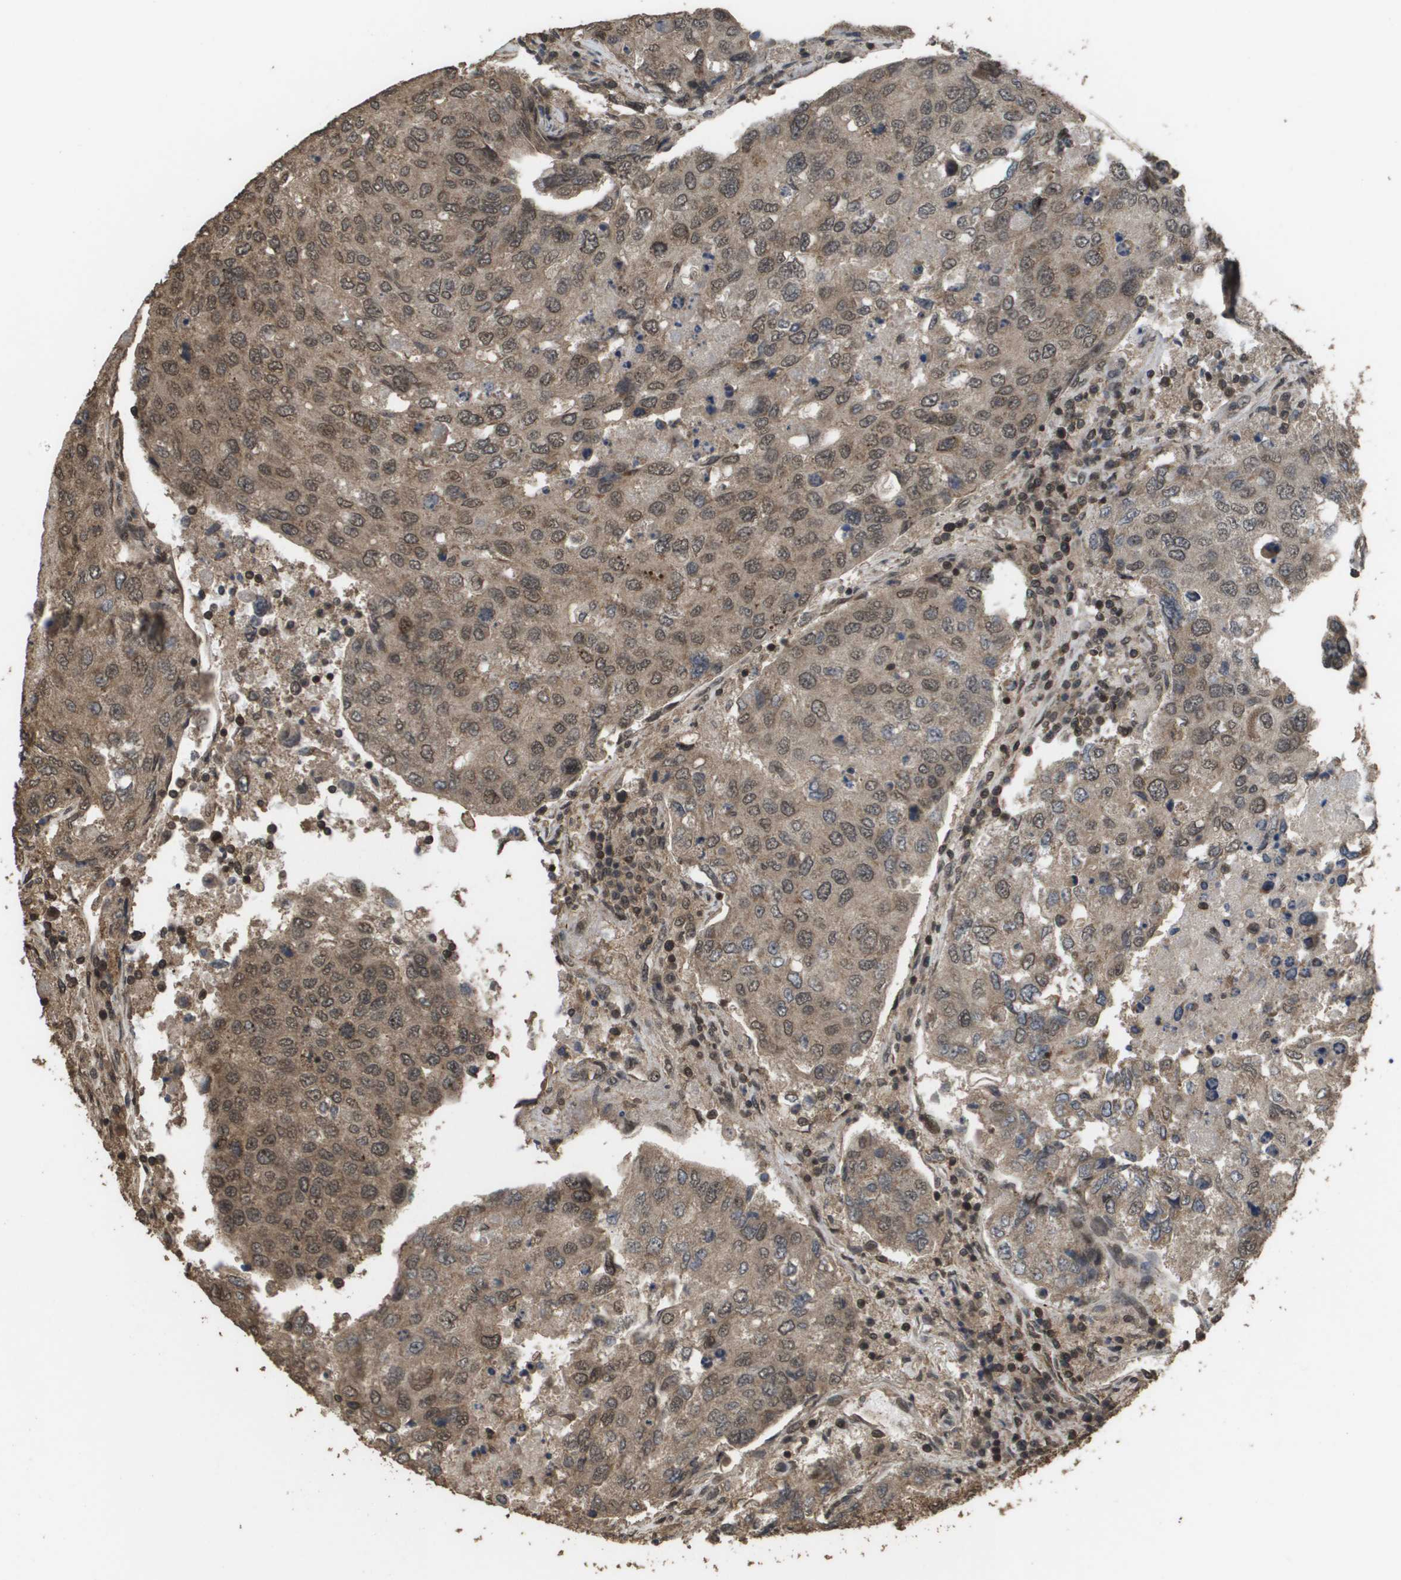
{"staining": {"intensity": "moderate", "quantity": ">75%", "location": "cytoplasmic/membranous,nuclear"}, "tissue": "urothelial cancer", "cell_type": "Tumor cells", "image_type": "cancer", "snomed": [{"axis": "morphology", "description": "Urothelial carcinoma, High grade"}, {"axis": "topography", "description": "Lymph node"}, {"axis": "topography", "description": "Urinary bladder"}], "caption": "A brown stain labels moderate cytoplasmic/membranous and nuclear staining of a protein in human urothelial carcinoma (high-grade) tumor cells.", "gene": "AXIN2", "patient": {"sex": "male", "age": 51}}